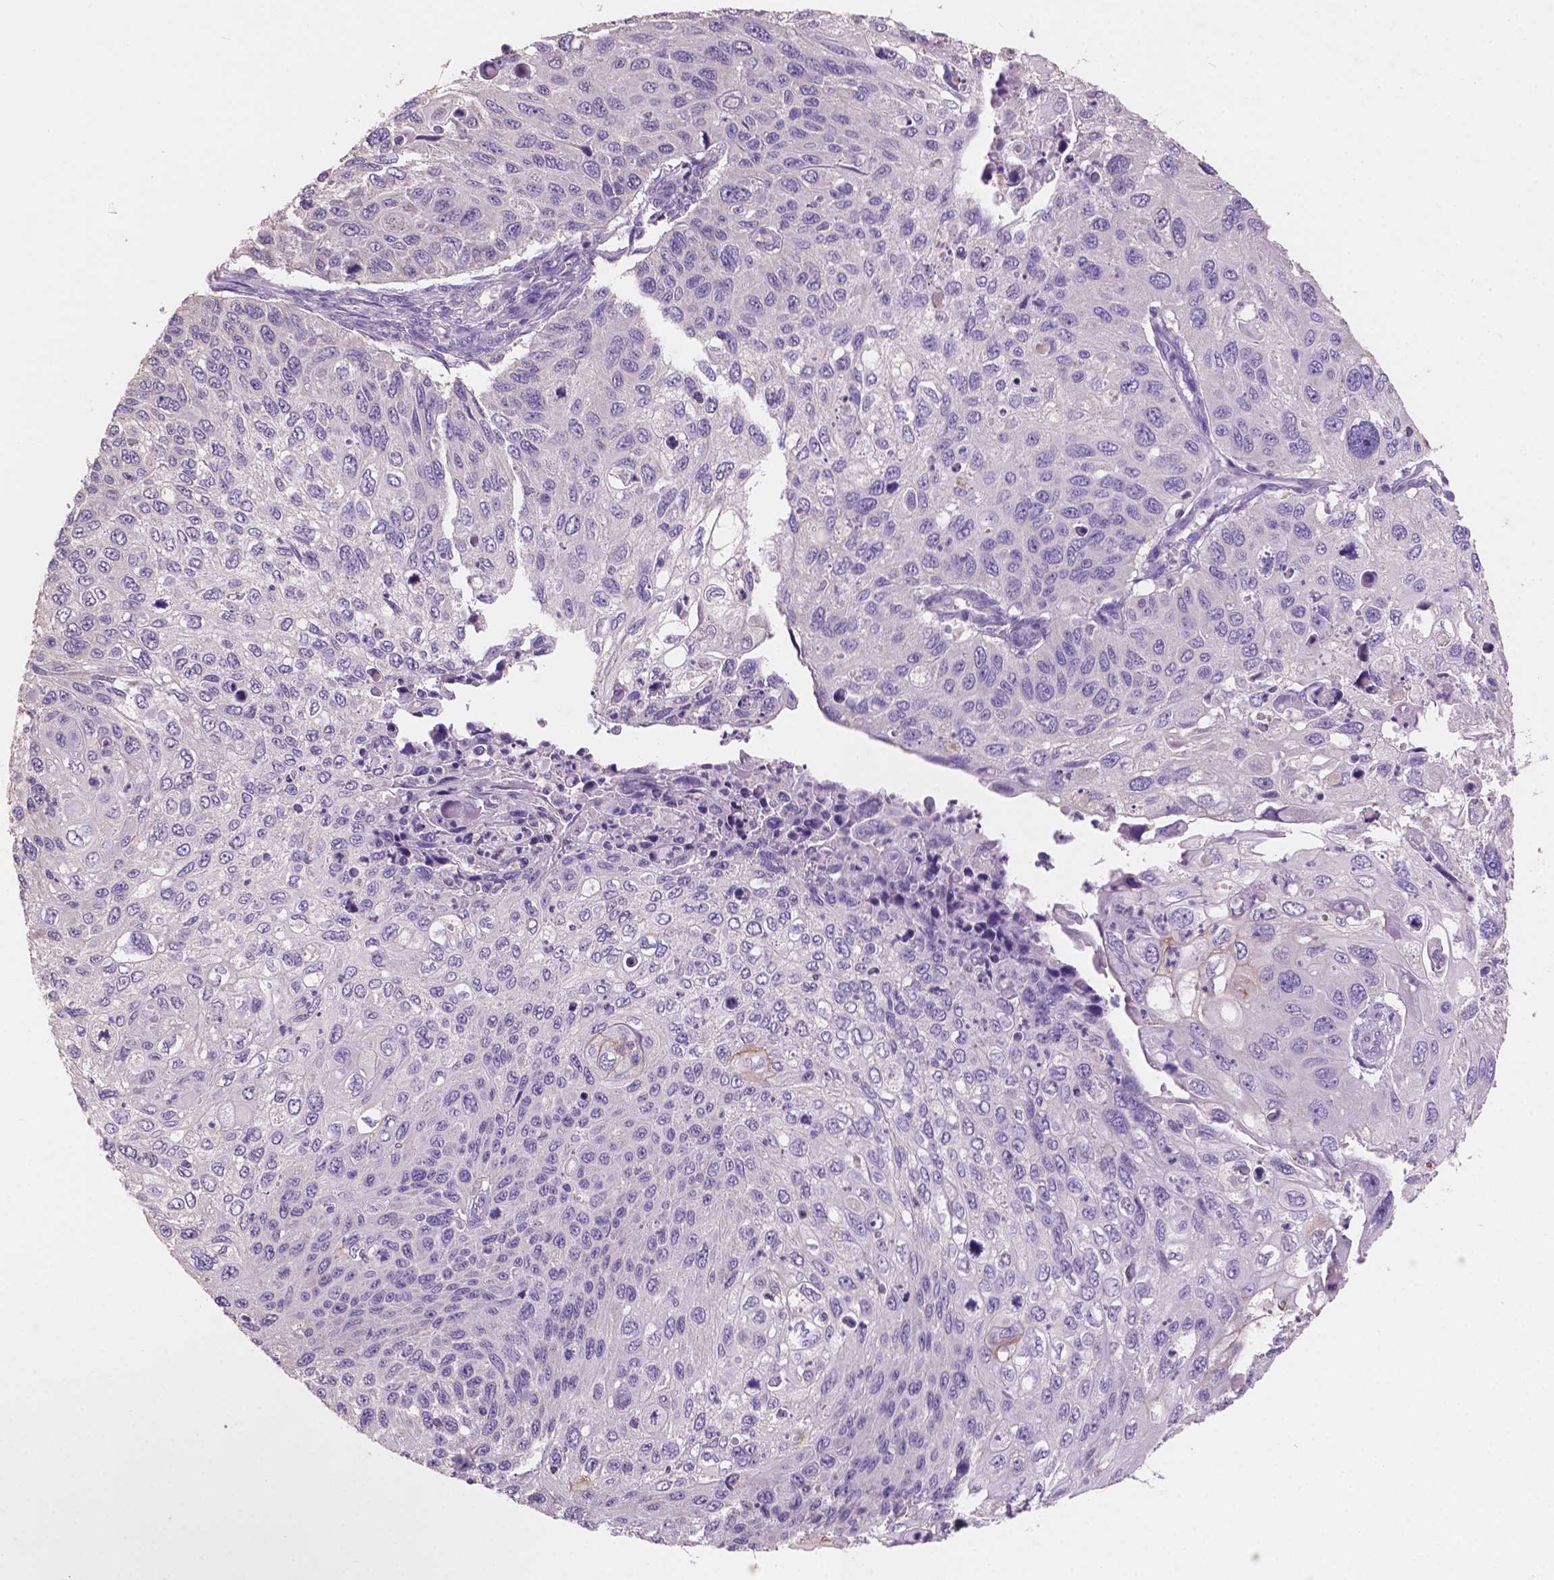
{"staining": {"intensity": "negative", "quantity": "none", "location": "none"}, "tissue": "cervical cancer", "cell_type": "Tumor cells", "image_type": "cancer", "snomed": [{"axis": "morphology", "description": "Squamous cell carcinoma, NOS"}, {"axis": "topography", "description": "Cervix"}], "caption": "This is an IHC histopathology image of cervical squamous cell carcinoma. There is no positivity in tumor cells.", "gene": "SBSN", "patient": {"sex": "female", "age": 70}}